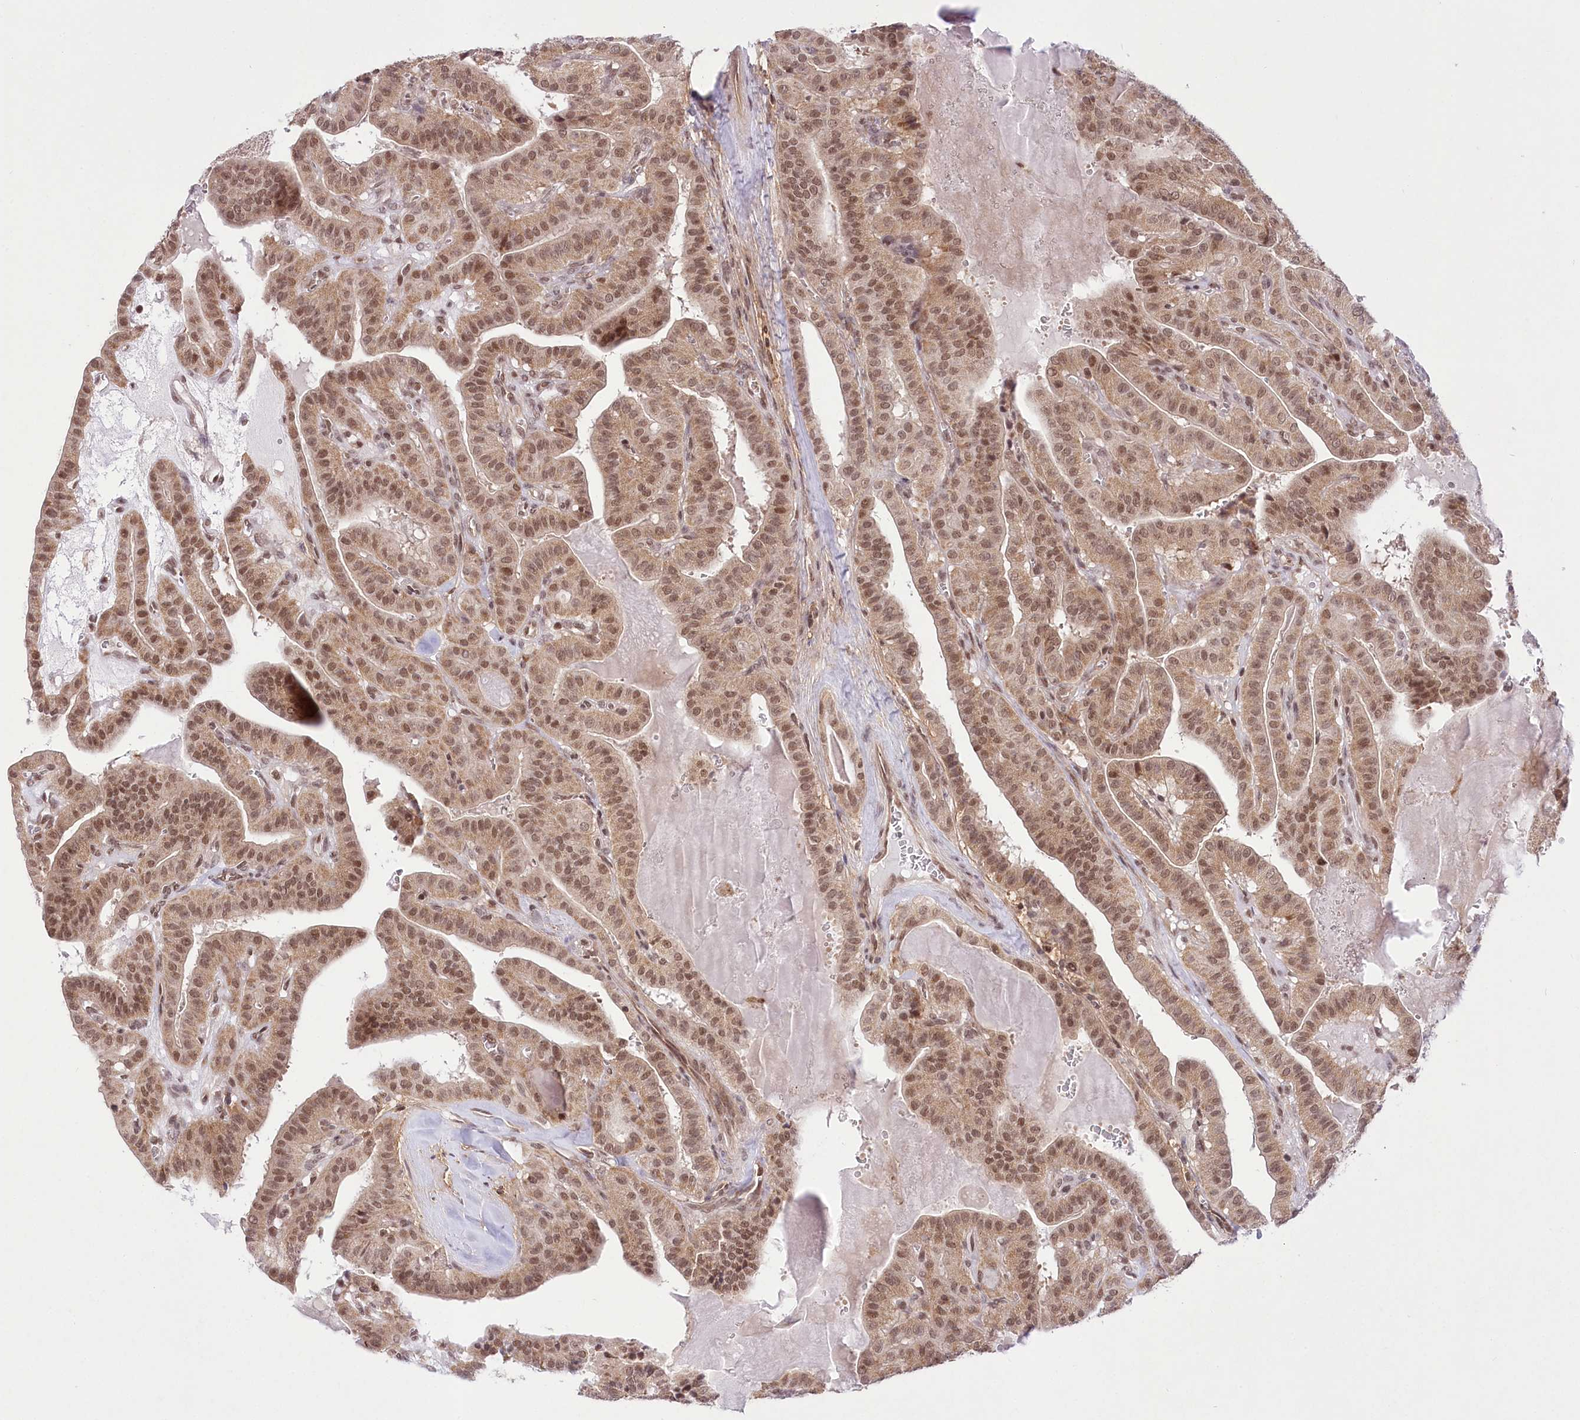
{"staining": {"intensity": "moderate", "quantity": ">75%", "location": "nuclear"}, "tissue": "thyroid cancer", "cell_type": "Tumor cells", "image_type": "cancer", "snomed": [{"axis": "morphology", "description": "Papillary adenocarcinoma, NOS"}, {"axis": "topography", "description": "Thyroid gland"}], "caption": "Thyroid cancer stained with a brown dye displays moderate nuclear positive positivity in about >75% of tumor cells.", "gene": "ZMAT2", "patient": {"sex": "male", "age": 52}}